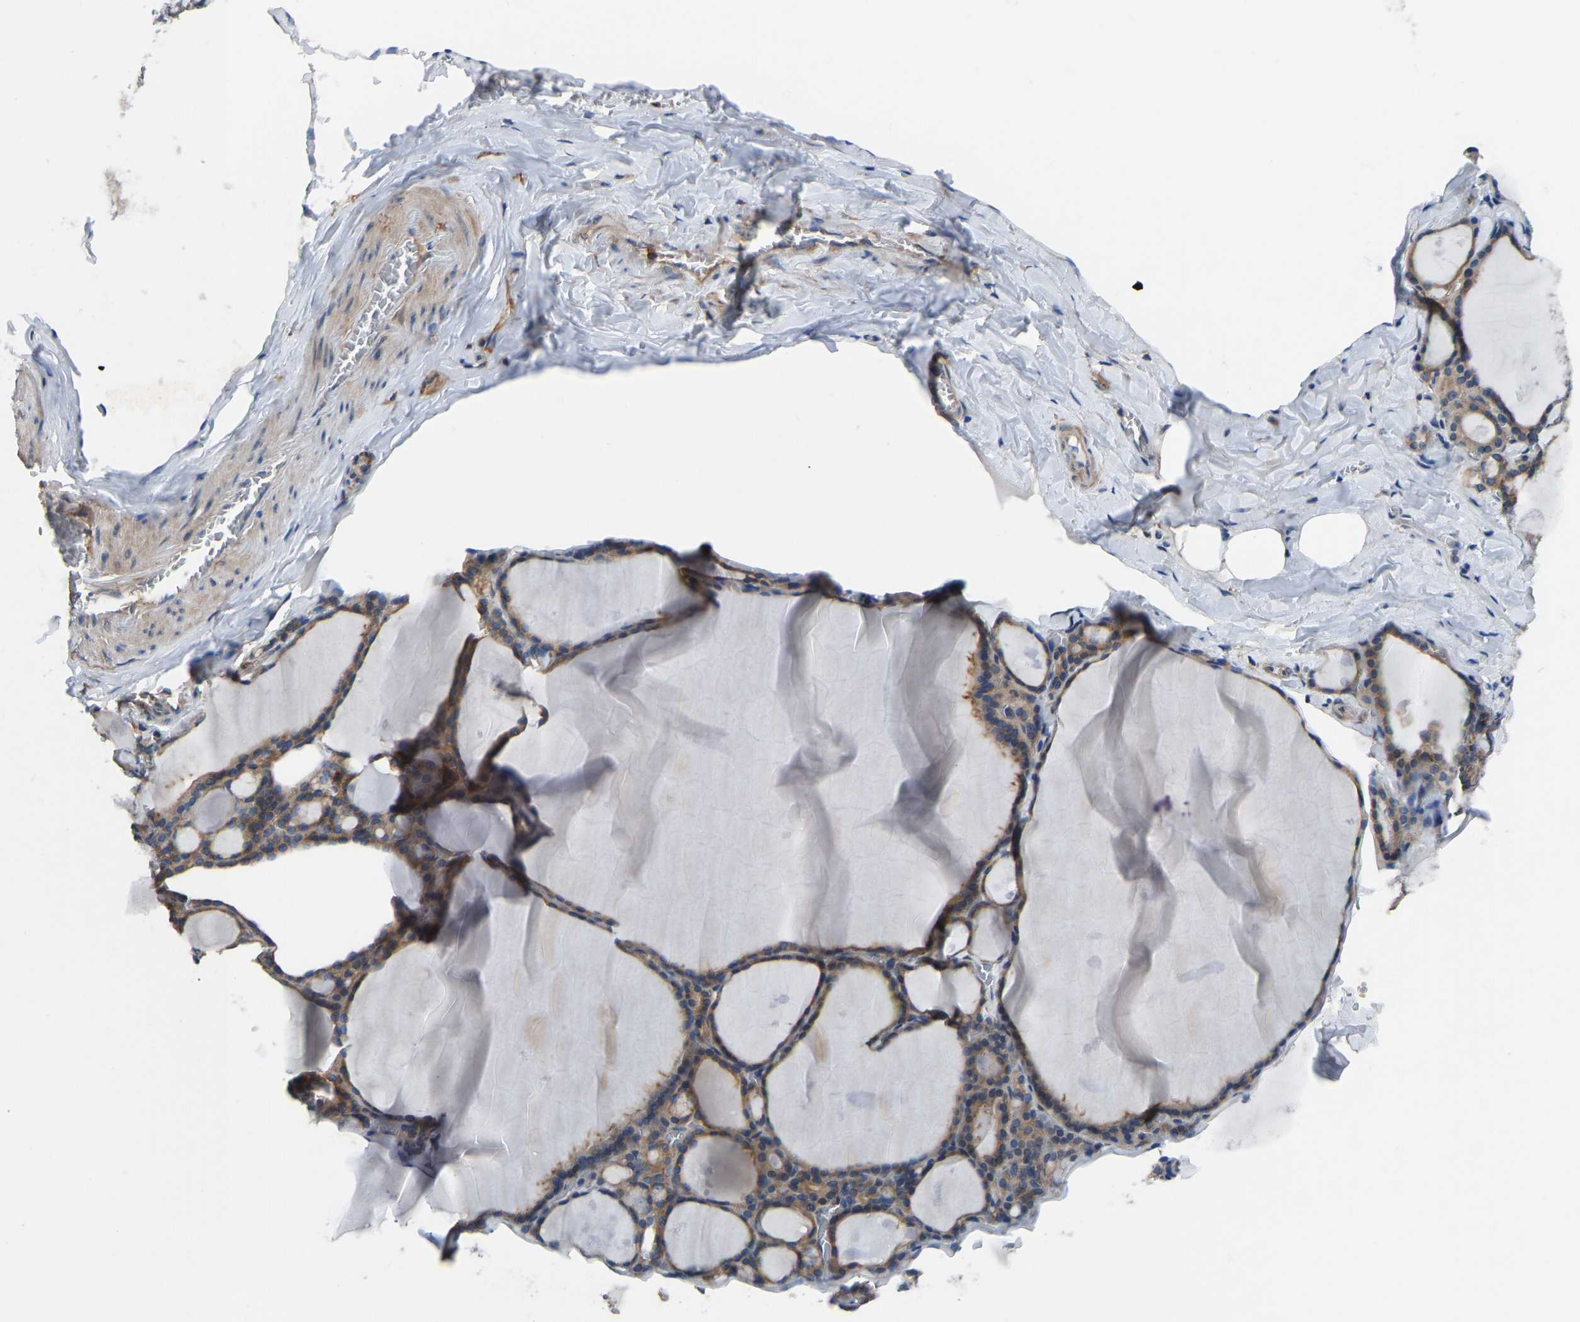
{"staining": {"intensity": "moderate", "quantity": ">75%", "location": "cytoplasmic/membranous"}, "tissue": "thyroid gland", "cell_type": "Glandular cells", "image_type": "normal", "snomed": [{"axis": "morphology", "description": "Normal tissue, NOS"}, {"axis": "topography", "description": "Thyroid gland"}], "caption": "An IHC micrograph of unremarkable tissue is shown. Protein staining in brown labels moderate cytoplasmic/membranous positivity in thyroid gland within glandular cells. The staining was performed using DAB, with brown indicating positive protein expression. Nuclei are stained blue with hematoxylin.", "gene": "PRKAR1A", "patient": {"sex": "male", "age": 56}}